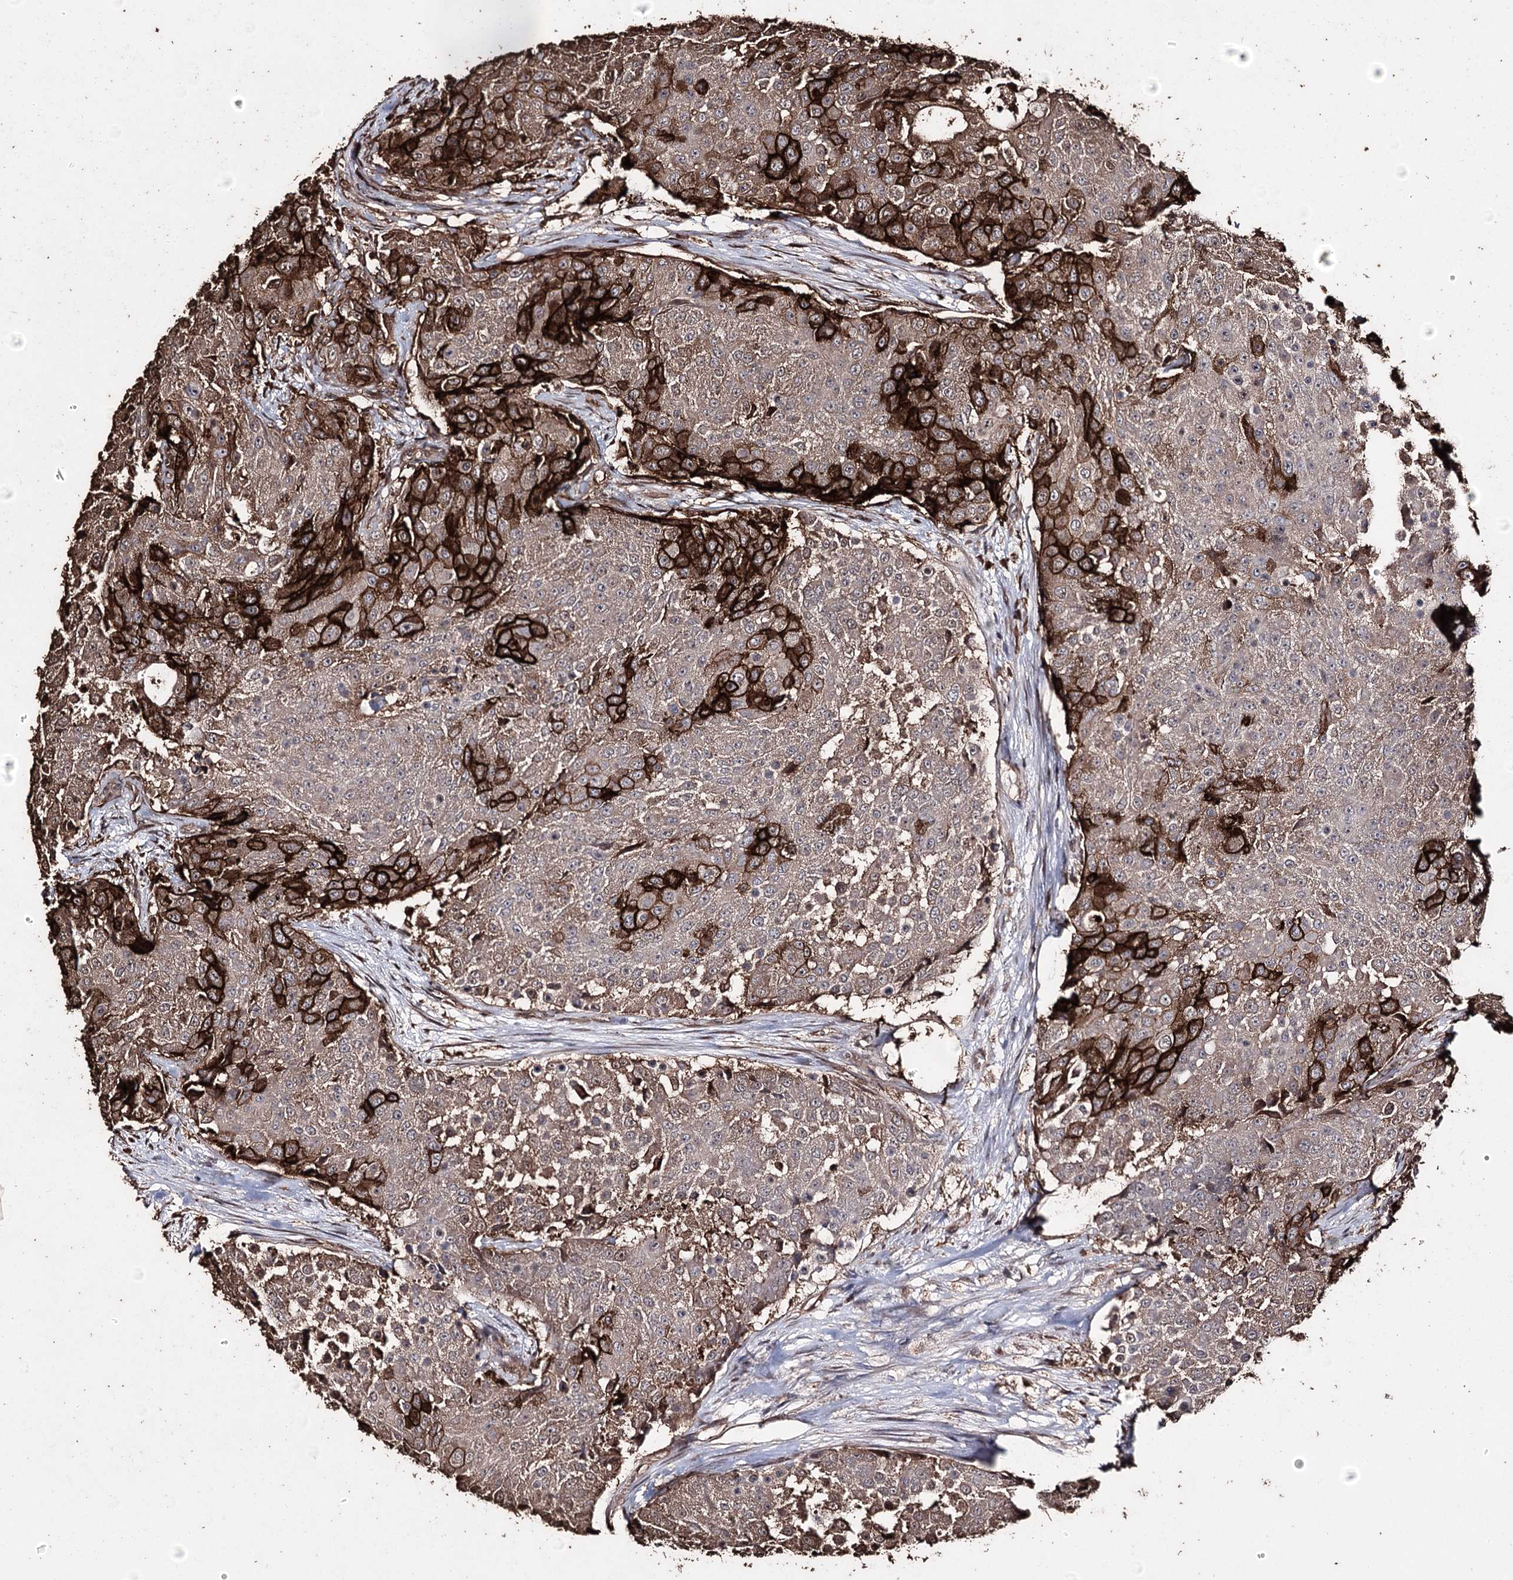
{"staining": {"intensity": "strong", "quantity": "25%-75%", "location": "cytoplasmic/membranous"}, "tissue": "urothelial cancer", "cell_type": "Tumor cells", "image_type": "cancer", "snomed": [{"axis": "morphology", "description": "Urothelial carcinoma, High grade"}, {"axis": "topography", "description": "Urinary bladder"}], "caption": "Protein staining demonstrates strong cytoplasmic/membranous staining in approximately 25%-75% of tumor cells in urothelial cancer.", "gene": "ZNF662", "patient": {"sex": "female", "age": 63}}